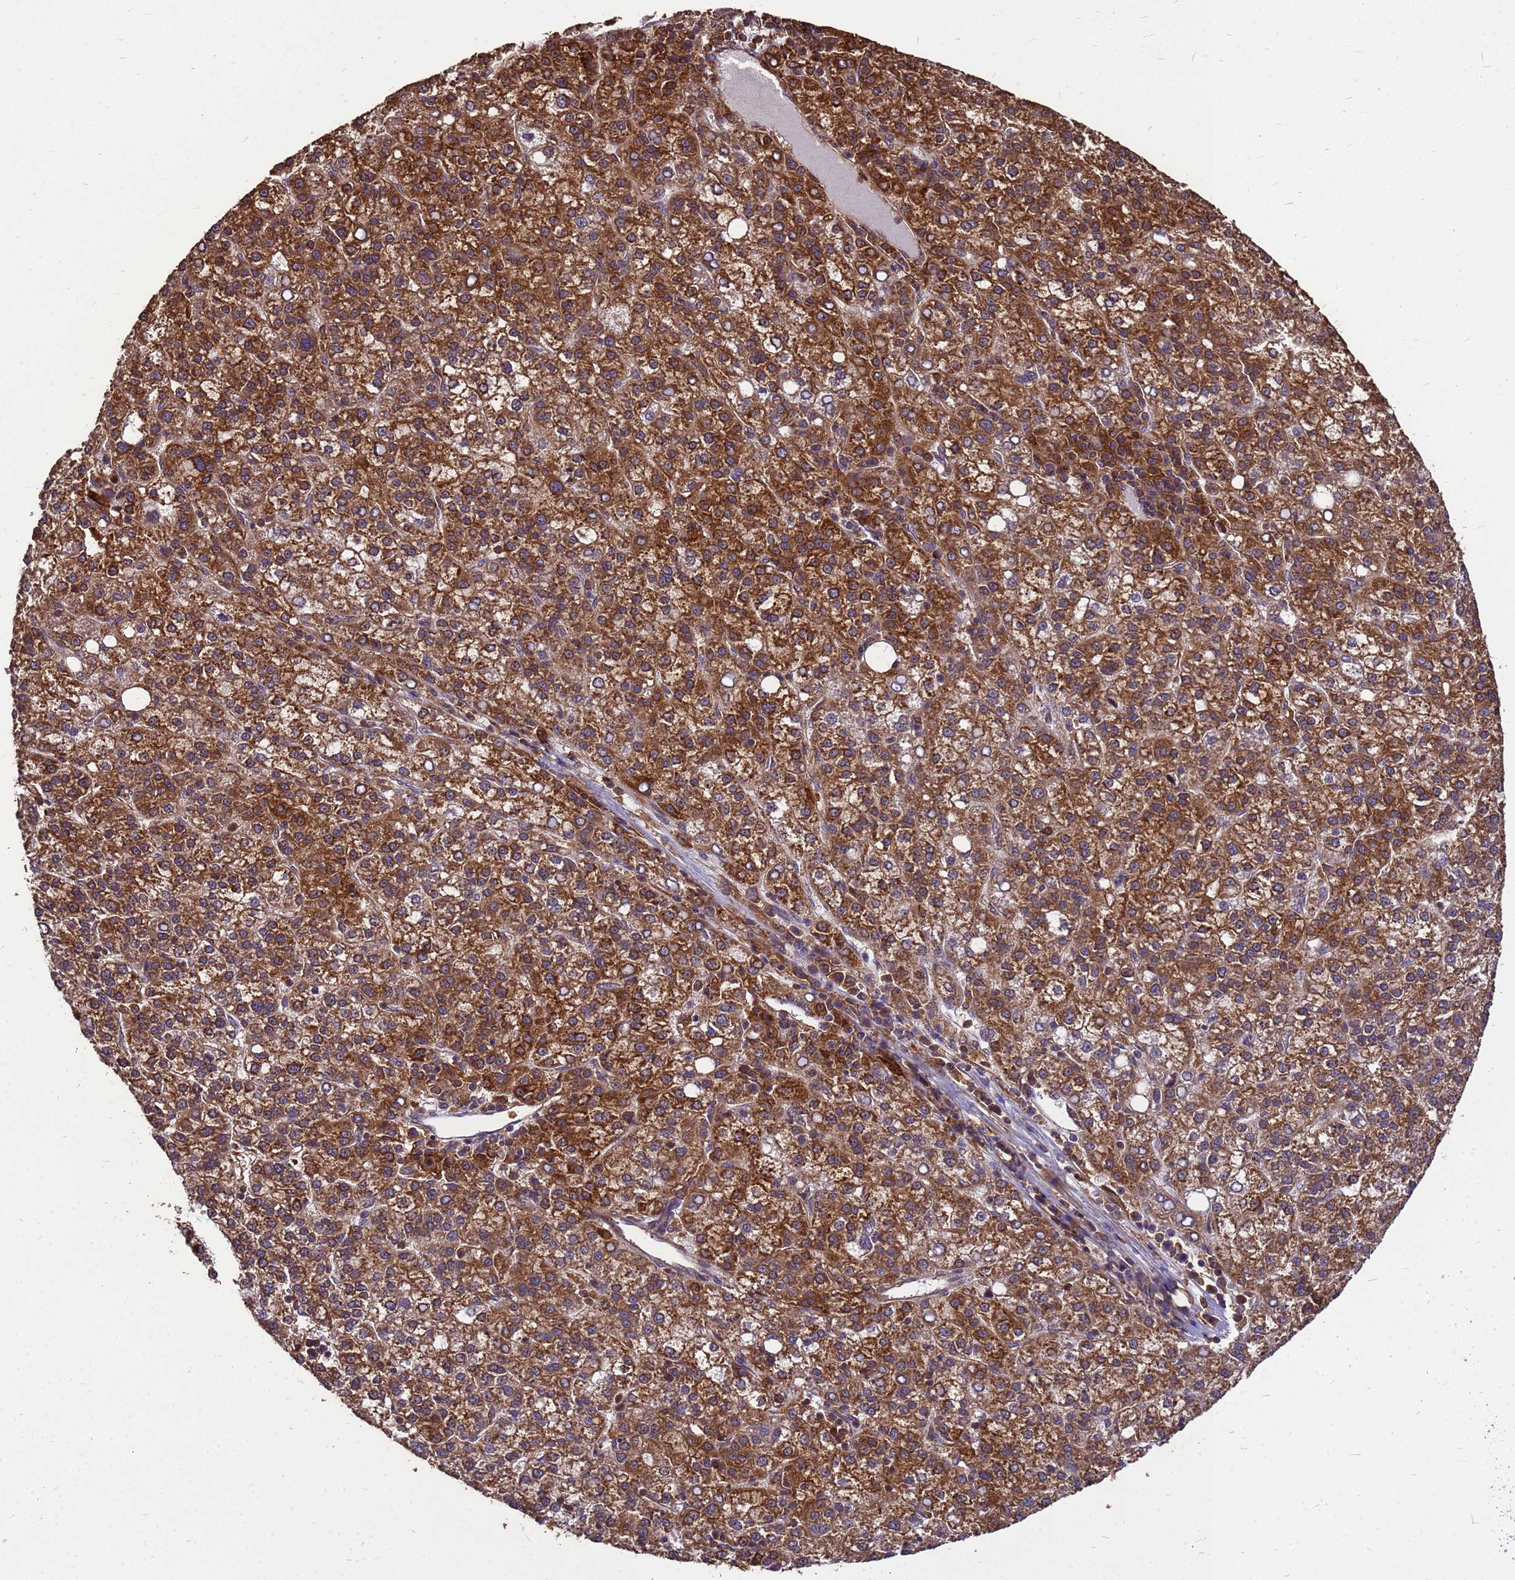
{"staining": {"intensity": "strong", "quantity": ">75%", "location": "cytoplasmic/membranous"}, "tissue": "liver cancer", "cell_type": "Tumor cells", "image_type": "cancer", "snomed": [{"axis": "morphology", "description": "Carcinoma, Hepatocellular, NOS"}, {"axis": "topography", "description": "Liver"}], "caption": "The image shows immunohistochemical staining of hepatocellular carcinoma (liver). There is strong cytoplasmic/membranous staining is appreciated in approximately >75% of tumor cells. (DAB = brown stain, brightfield microscopy at high magnification).", "gene": "ZNF618", "patient": {"sex": "female", "age": 58}}